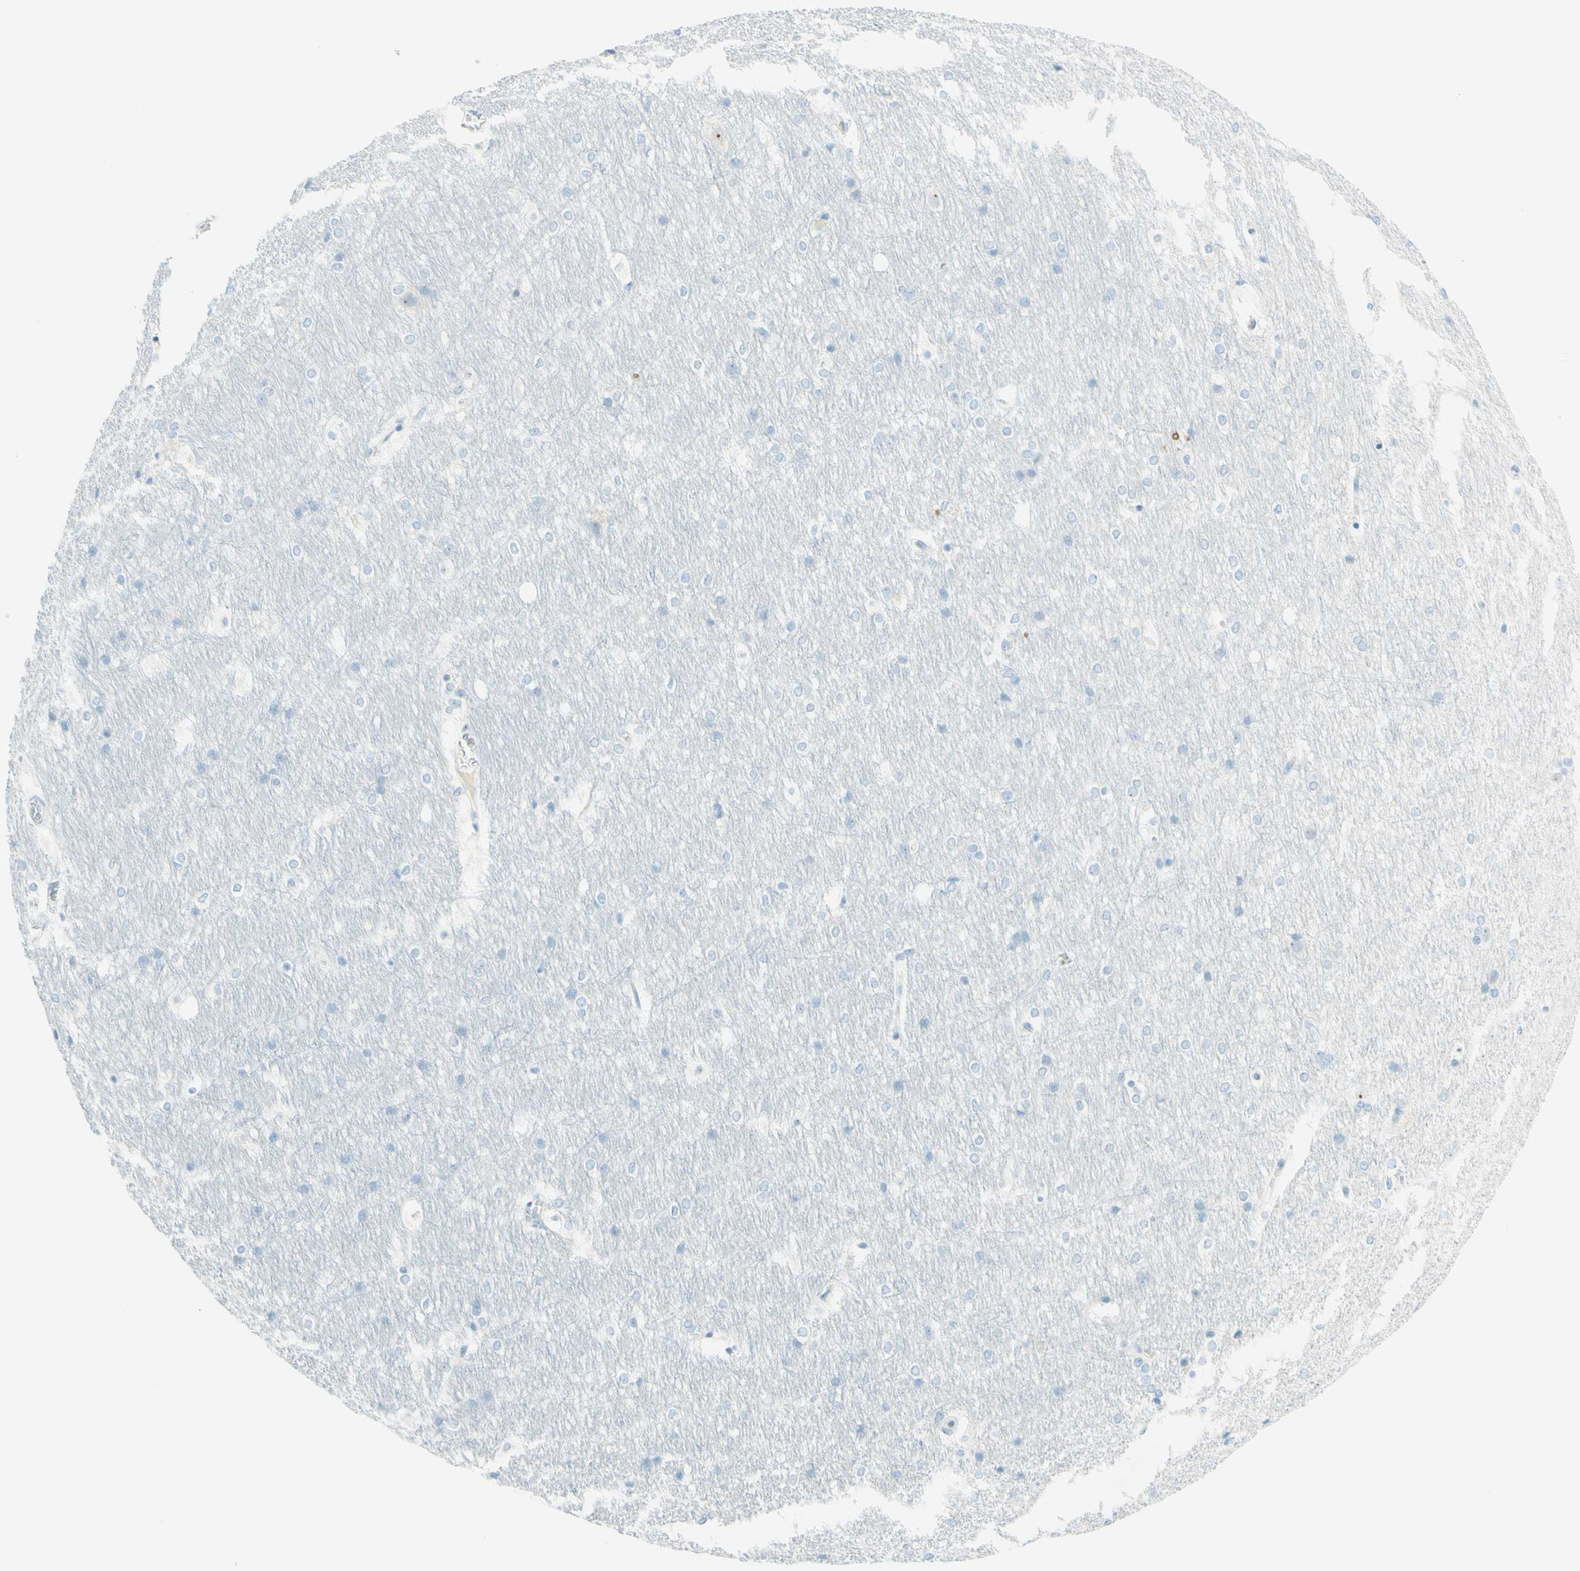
{"staining": {"intensity": "negative", "quantity": "none", "location": "none"}, "tissue": "hippocampus", "cell_type": "Glial cells", "image_type": "normal", "snomed": [{"axis": "morphology", "description": "Normal tissue, NOS"}, {"axis": "topography", "description": "Hippocampus"}], "caption": "A histopathology image of human hippocampus is negative for staining in glial cells.", "gene": "FMR1NB", "patient": {"sex": "female", "age": 19}}